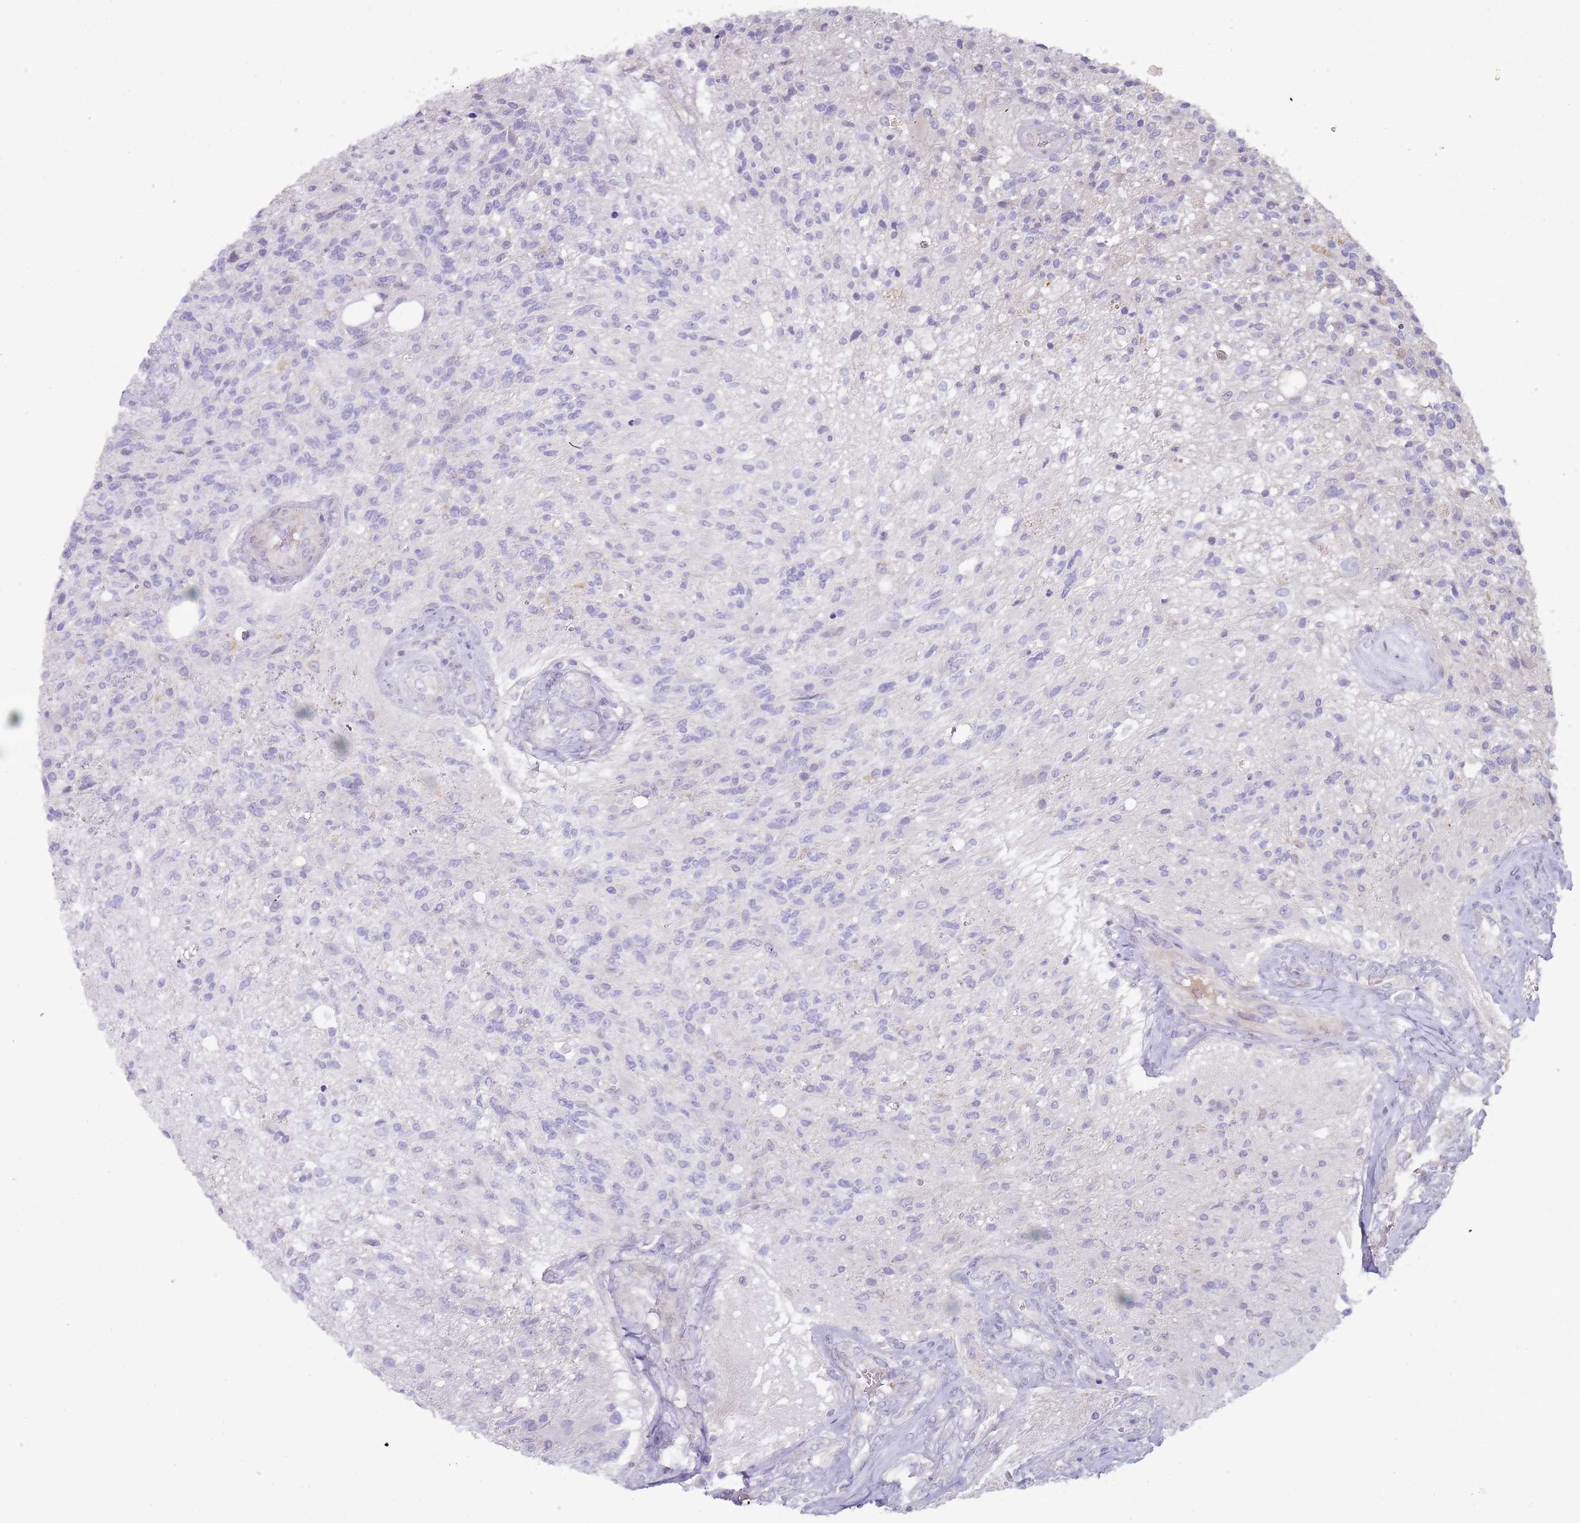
{"staining": {"intensity": "negative", "quantity": "none", "location": "none"}, "tissue": "glioma", "cell_type": "Tumor cells", "image_type": "cancer", "snomed": [{"axis": "morphology", "description": "Glioma, malignant, High grade"}, {"axis": "topography", "description": "Brain"}], "caption": "High-grade glioma (malignant) was stained to show a protein in brown. There is no significant staining in tumor cells. (DAB (3,3'-diaminobenzidine) IHC, high magnification).", "gene": "PRAC1", "patient": {"sex": "male", "age": 56}}